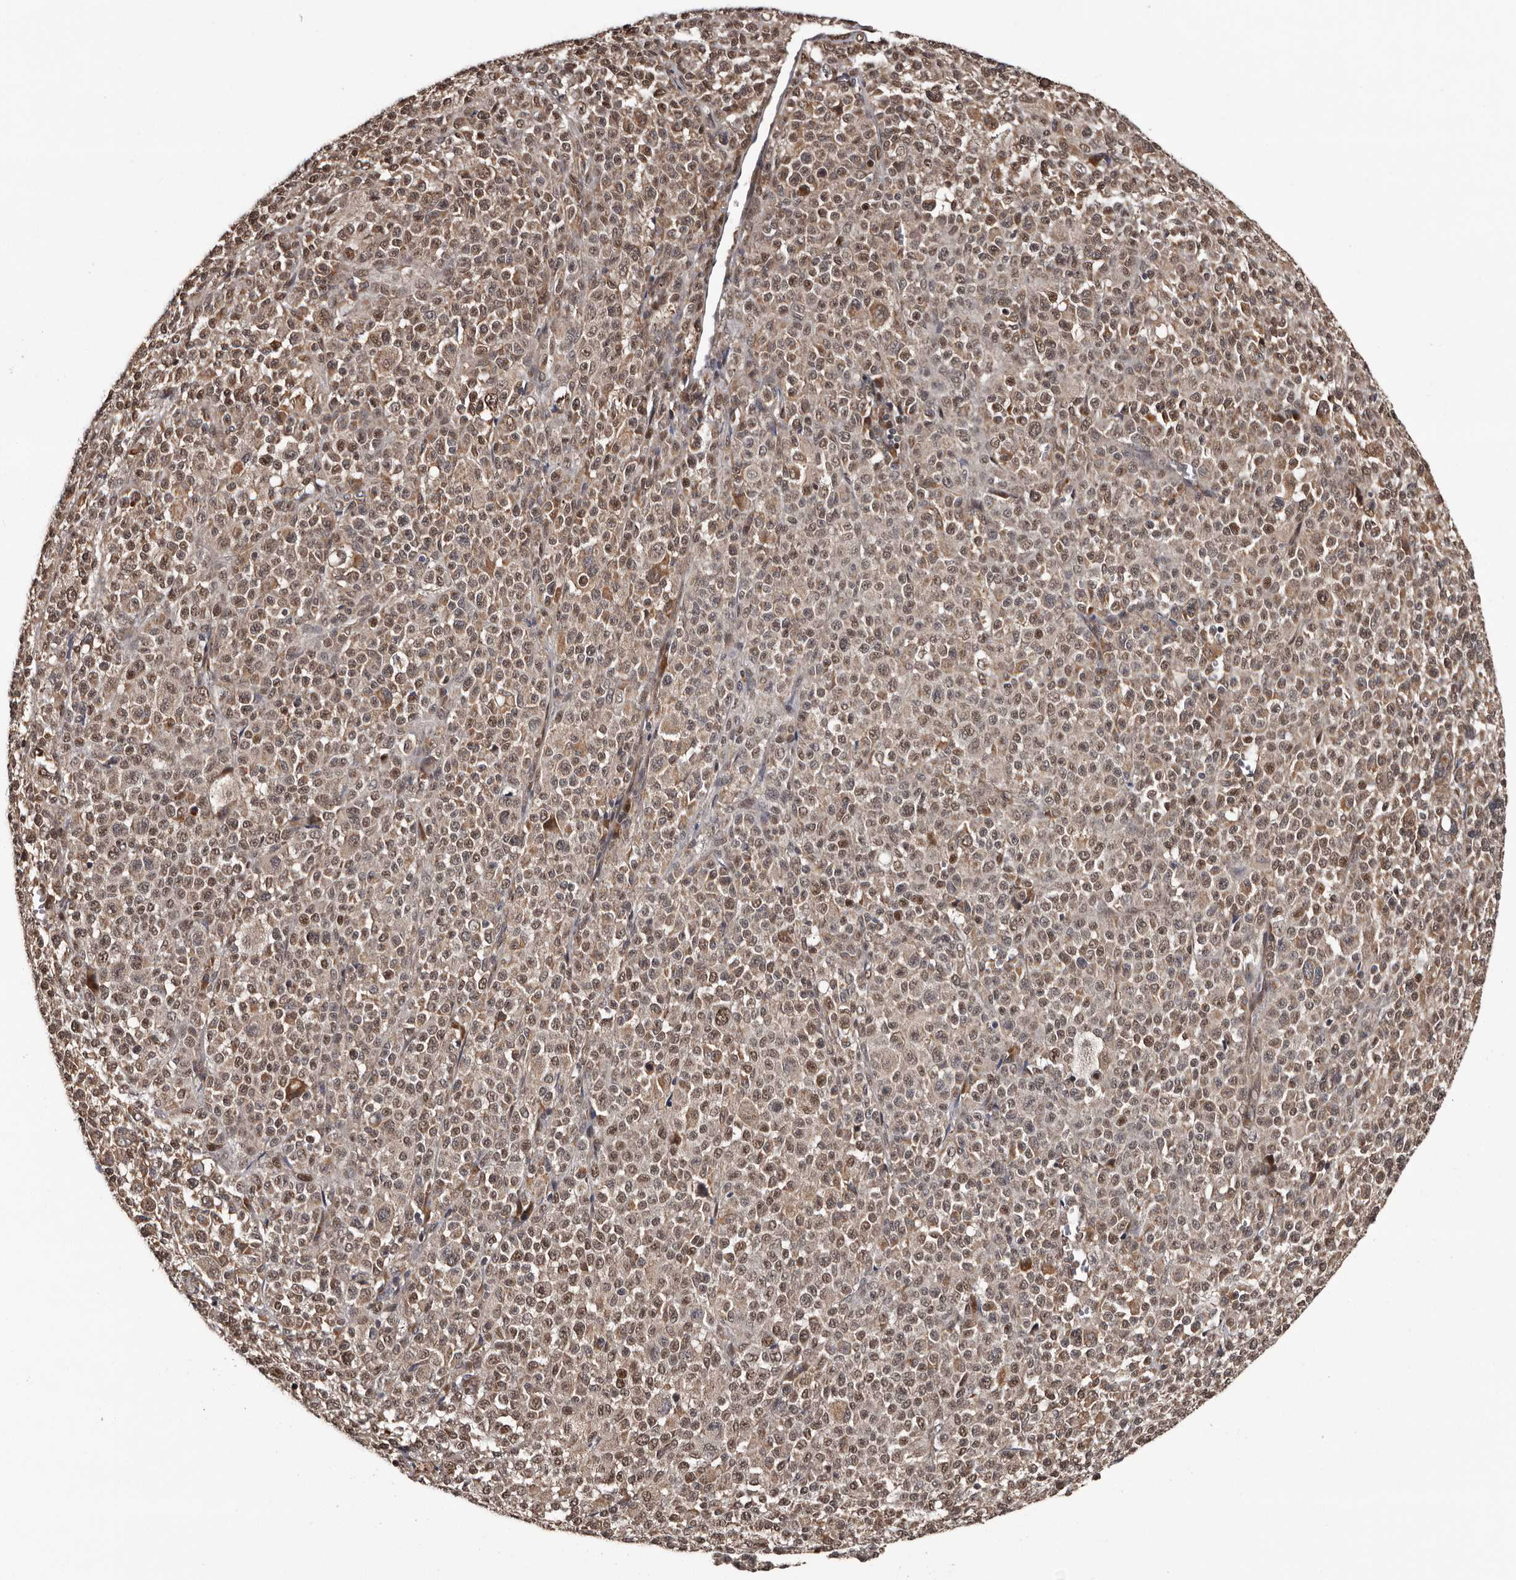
{"staining": {"intensity": "moderate", "quantity": ">75%", "location": "cytoplasmic/membranous,nuclear"}, "tissue": "melanoma", "cell_type": "Tumor cells", "image_type": "cancer", "snomed": [{"axis": "morphology", "description": "Malignant melanoma, Metastatic site"}, {"axis": "topography", "description": "Skin"}], "caption": "DAB (3,3'-diaminobenzidine) immunohistochemical staining of malignant melanoma (metastatic site) reveals moderate cytoplasmic/membranous and nuclear protein expression in about >75% of tumor cells.", "gene": "SERTAD4", "patient": {"sex": "female", "age": 74}}